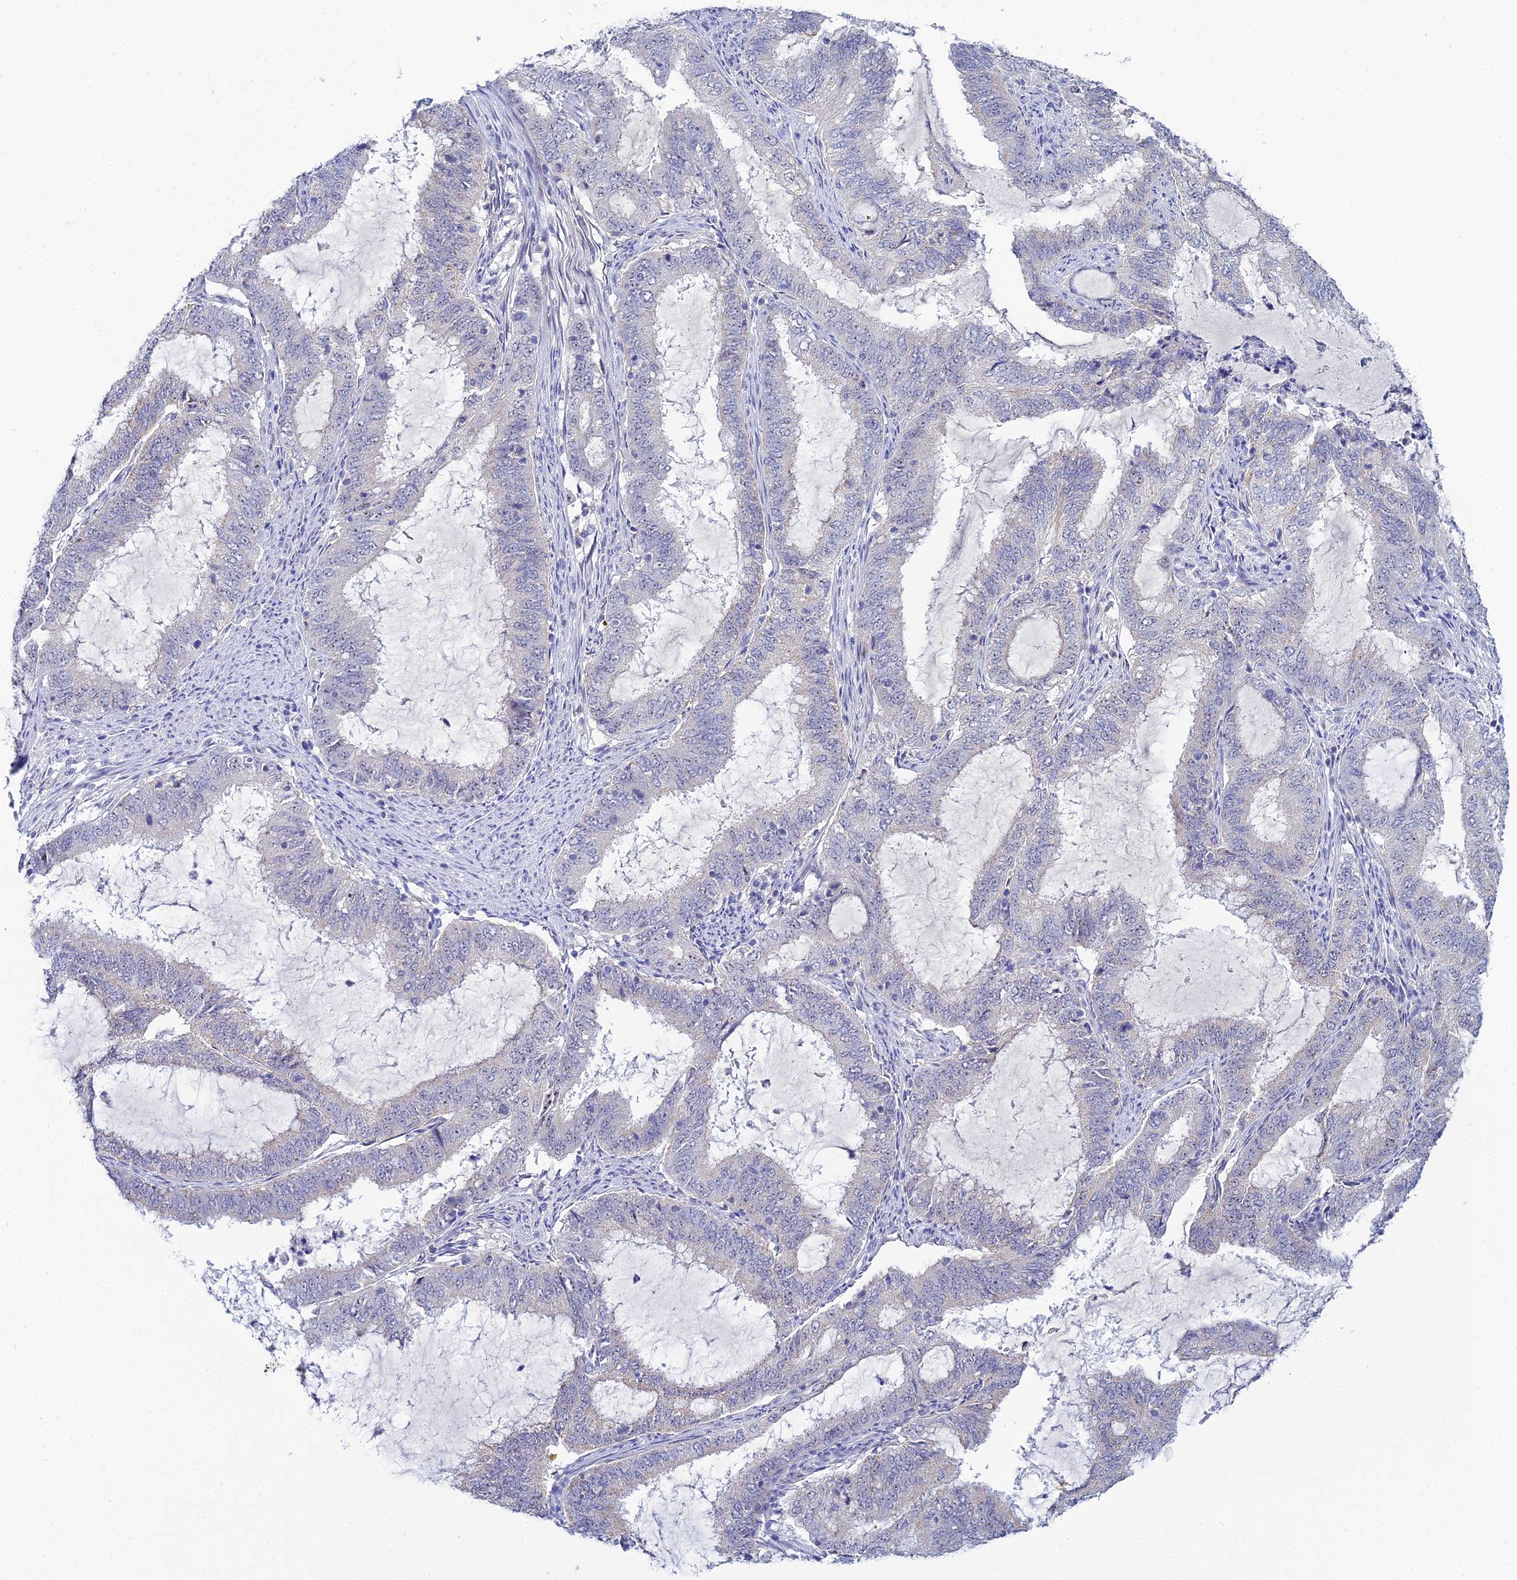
{"staining": {"intensity": "negative", "quantity": "none", "location": "none"}, "tissue": "endometrial cancer", "cell_type": "Tumor cells", "image_type": "cancer", "snomed": [{"axis": "morphology", "description": "Adenocarcinoma, NOS"}, {"axis": "topography", "description": "Endometrium"}], "caption": "The immunohistochemistry (IHC) image has no significant expression in tumor cells of adenocarcinoma (endometrial) tissue. Brightfield microscopy of IHC stained with DAB (brown) and hematoxylin (blue), captured at high magnification.", "gene": "PLPP4", "patient": {"sex": "female", "age": 51}}